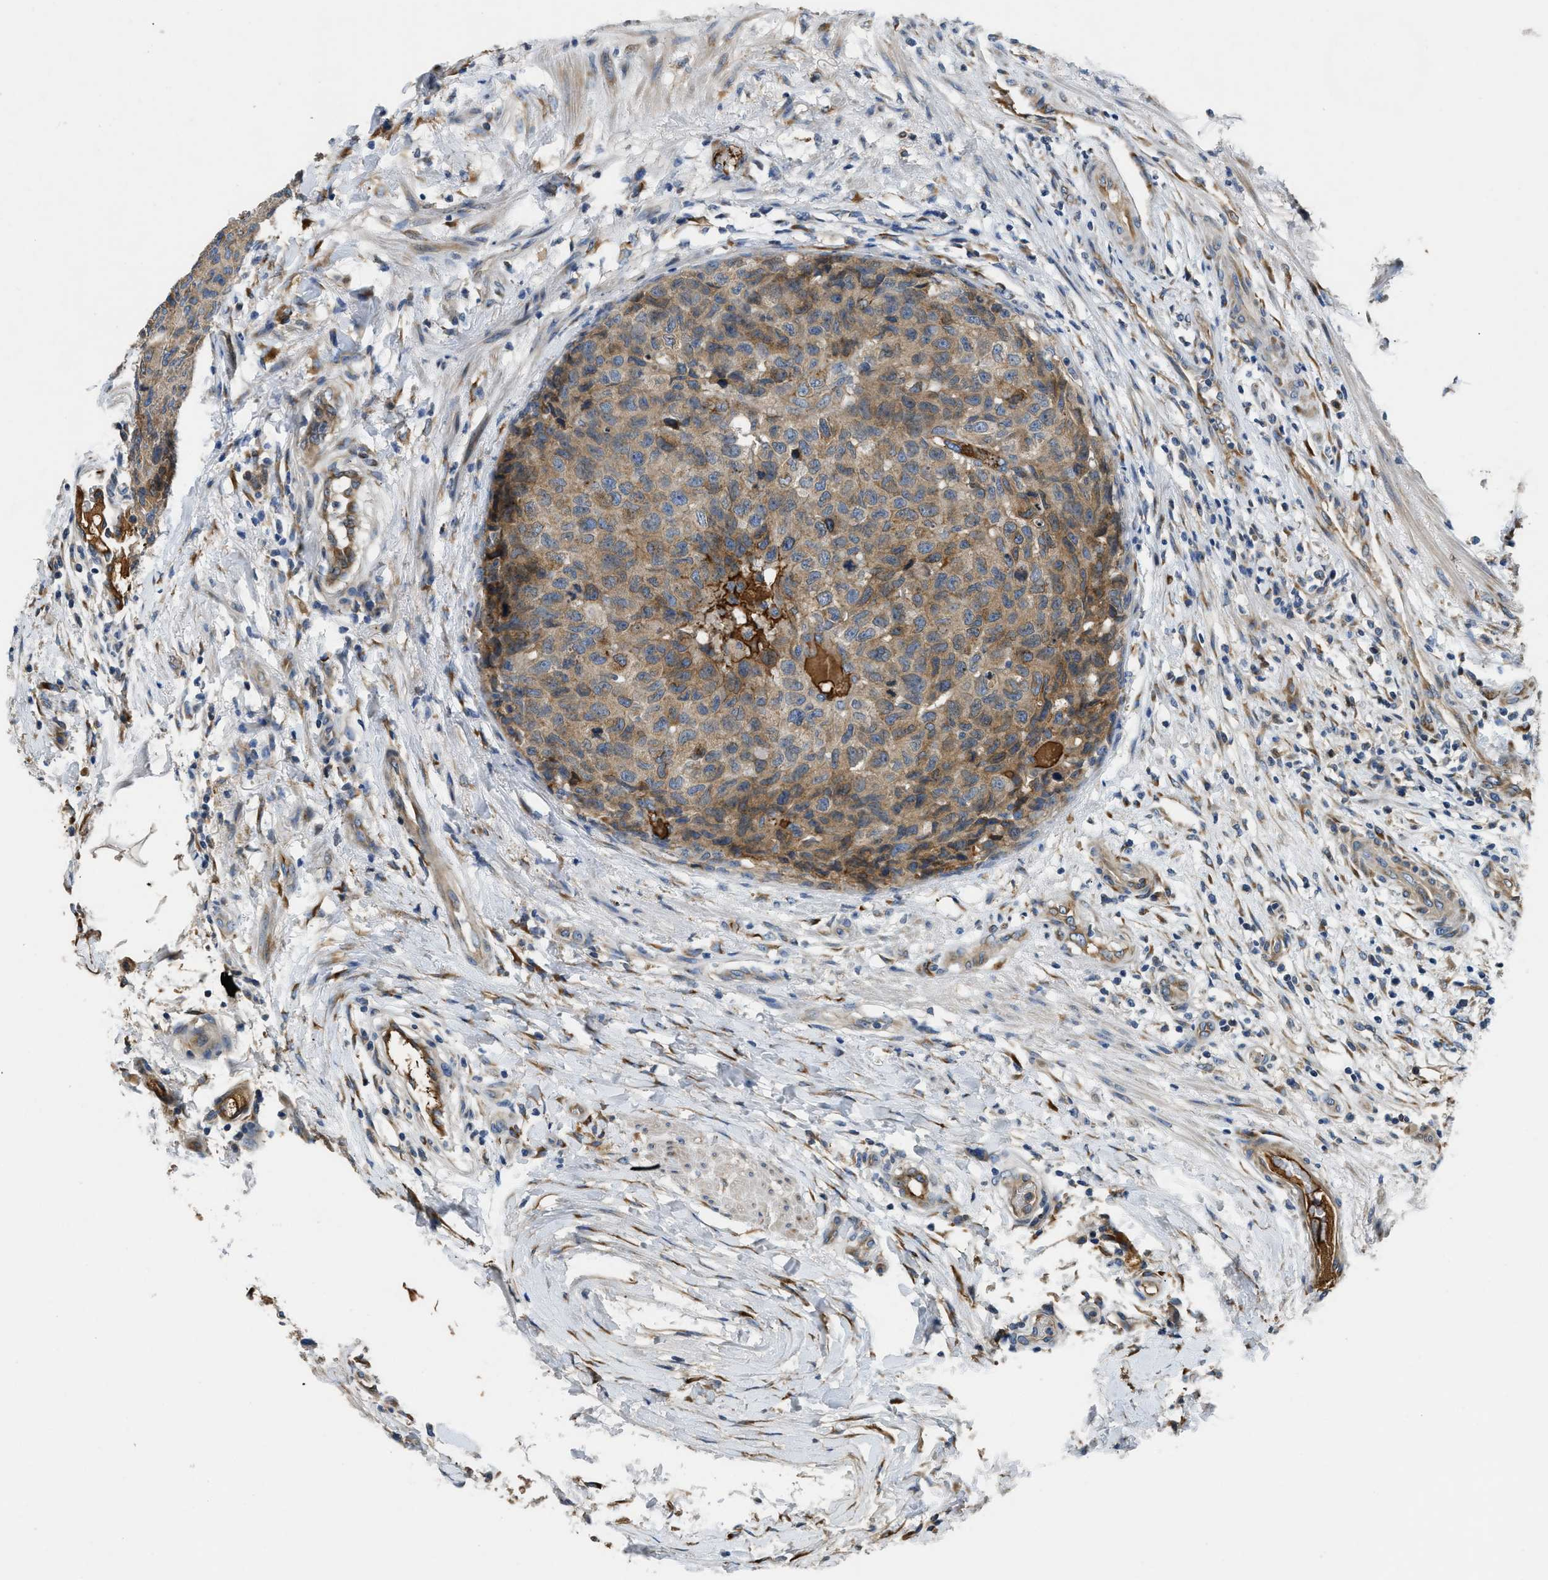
{"staining": {"intensity": "moderate", "quantity": ">75%", "location": "cytoplasmic/membranous"}, "tissue": "testis cancer", "cell_type": "Tumor cells", "image_type": "cancer", "snomed": [{"axis": "morphology", "description": "Seminoma, NOS"}, {"axis": "topography", "description": "Testis"}], "caption": "Approximately >75% of tumor cells in testis cancer show moderate cytoplasmic/membranous protein staining as visualized by brown immunohistochemical staining.", "gene": "GGCX", "patient": {"sex": "male", "age": 59}}